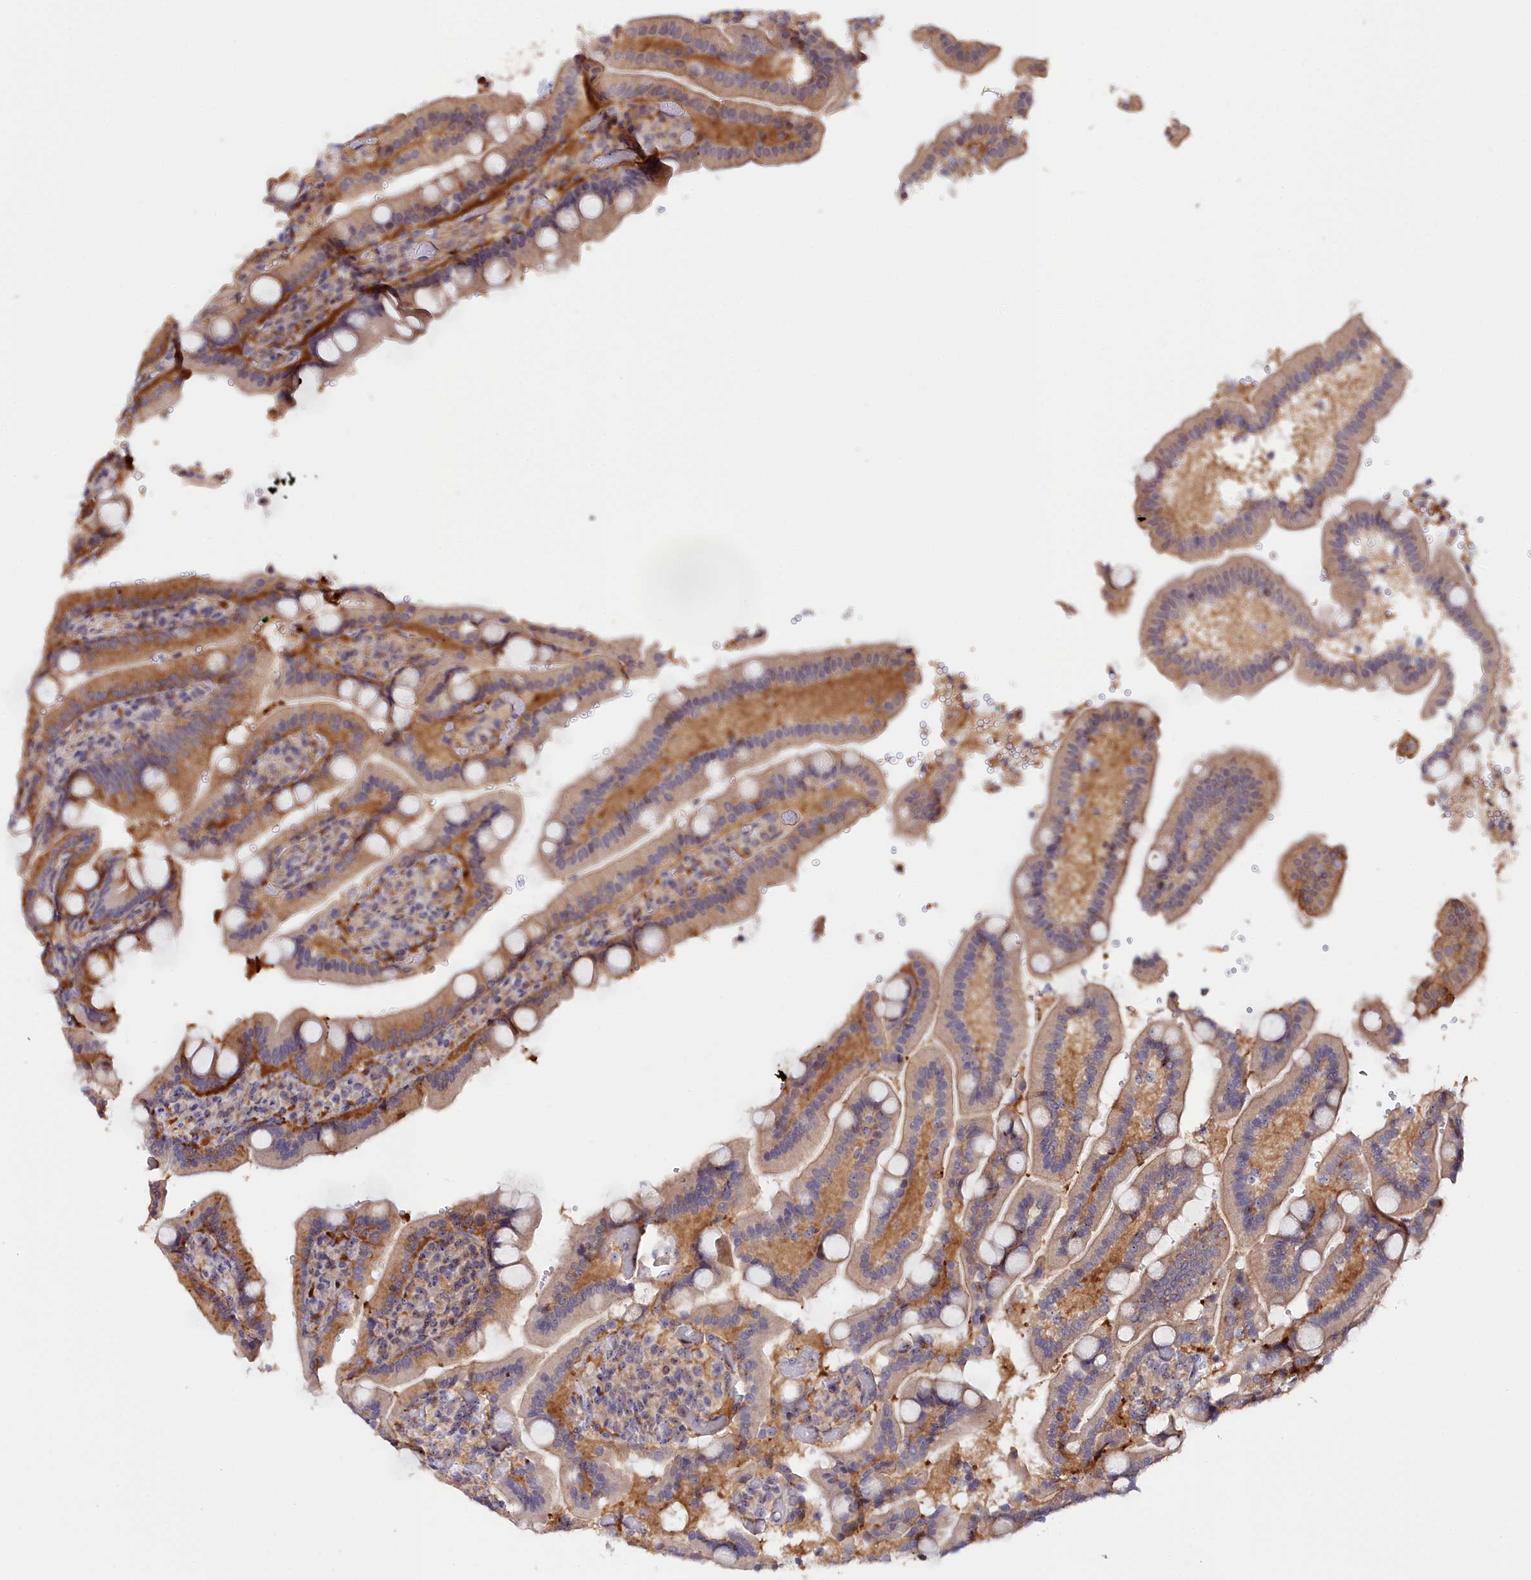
{"staining": {"intensity": "moderate", "quantity": "25%-75%", "location": "cytoplasmic/membranous,nuclear"}, "tissue": "duodenum", "cell_type": "Glandular cells", "image_type": "normal", "snomed": [{"axis": "morphology", "description": "Normal tissue, NOS"}, {"axis": "topography", "description": "Duodenum"}], "caption": "Immunohistochemistry (IHC) of unremarkable duodenum displays medium levels of moderate cytoplasmic/membranous,nuclear staining in approximately 25%-75% of glandular cells.", "gene": "NEURL4", "patient": {"sex": "female", "age": 62}}